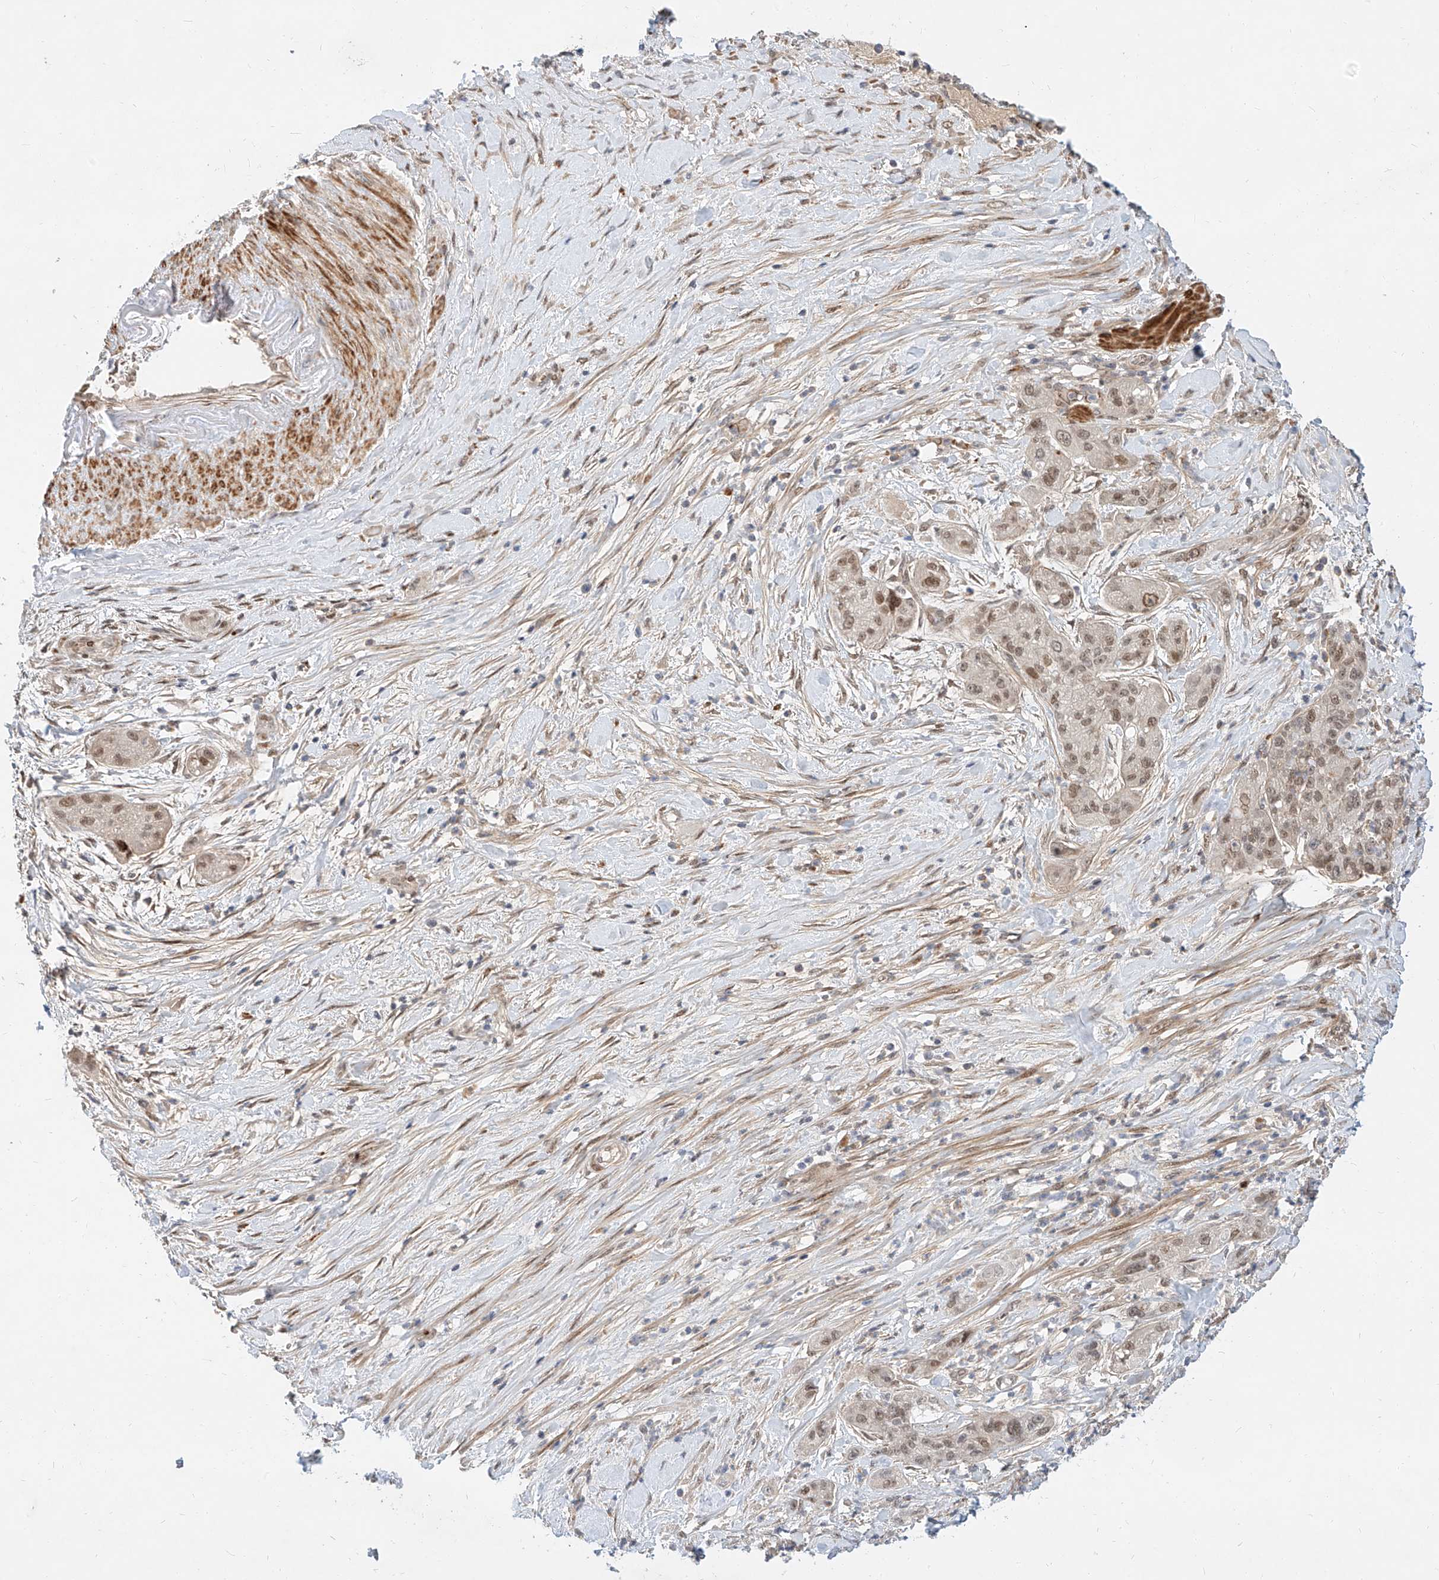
{"staining": {"intensity": "moderate", "quantity": ">75%", "location": "nuclear"}, "tissue": "pancreatic cancer", "cell_type": "Tumor cells", "image_type": "cancer", "snomed": [{"axis": "morphology", "description": "Adenocarcinoma, NOS"}, {"axis": "topography", "description": "Pancreas"}], "caption": "A medium amount of moderate nuclear positivity is appreciated in approximately >75% of tumor cells in adenocarcinoma (pancreatic) tissue.", "gene": "CBX8", "patient": {"sex": "female", "age": 78}}